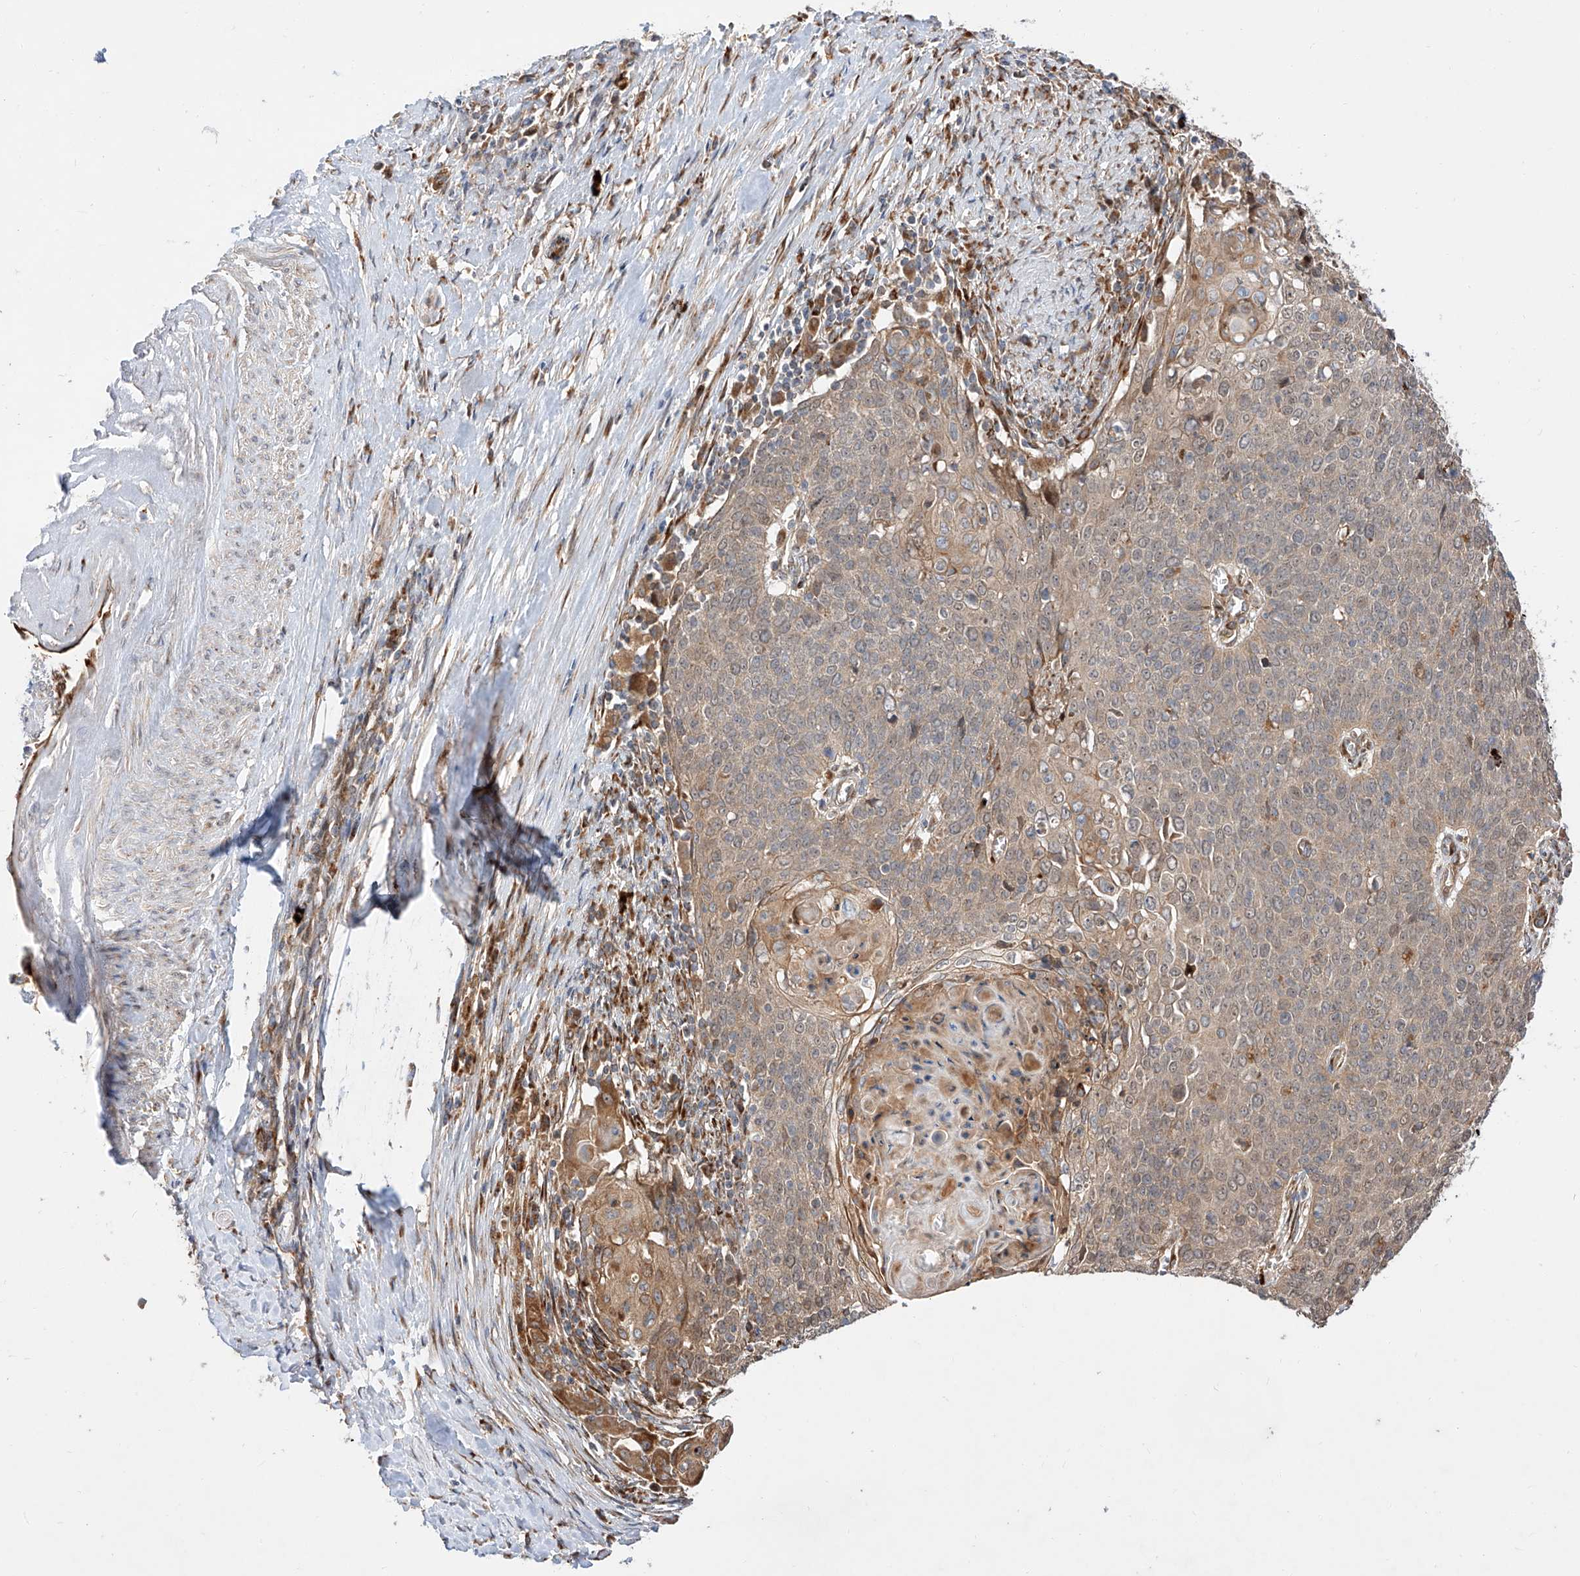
{"staining": {"intensity": "weak", "quantity": "<25%", "location": "cytoplasmic/membranous"}, "tissue": "cervical cancer", "cell_type": "Tumor cells", "image_type": "cancer", "snomed": [{"axis": "morphology", "description": "Squamous cell carcinoma, NOS"}, {"axis": "topography", "description": "Cervix"}], "caption": "Cervical squamous cell carcinoma was stained to show a protein in brown. There is no significant staining in tumor cells.", "gene": "DIRAS3", "patient": {"sex": "female", "age": 39}}